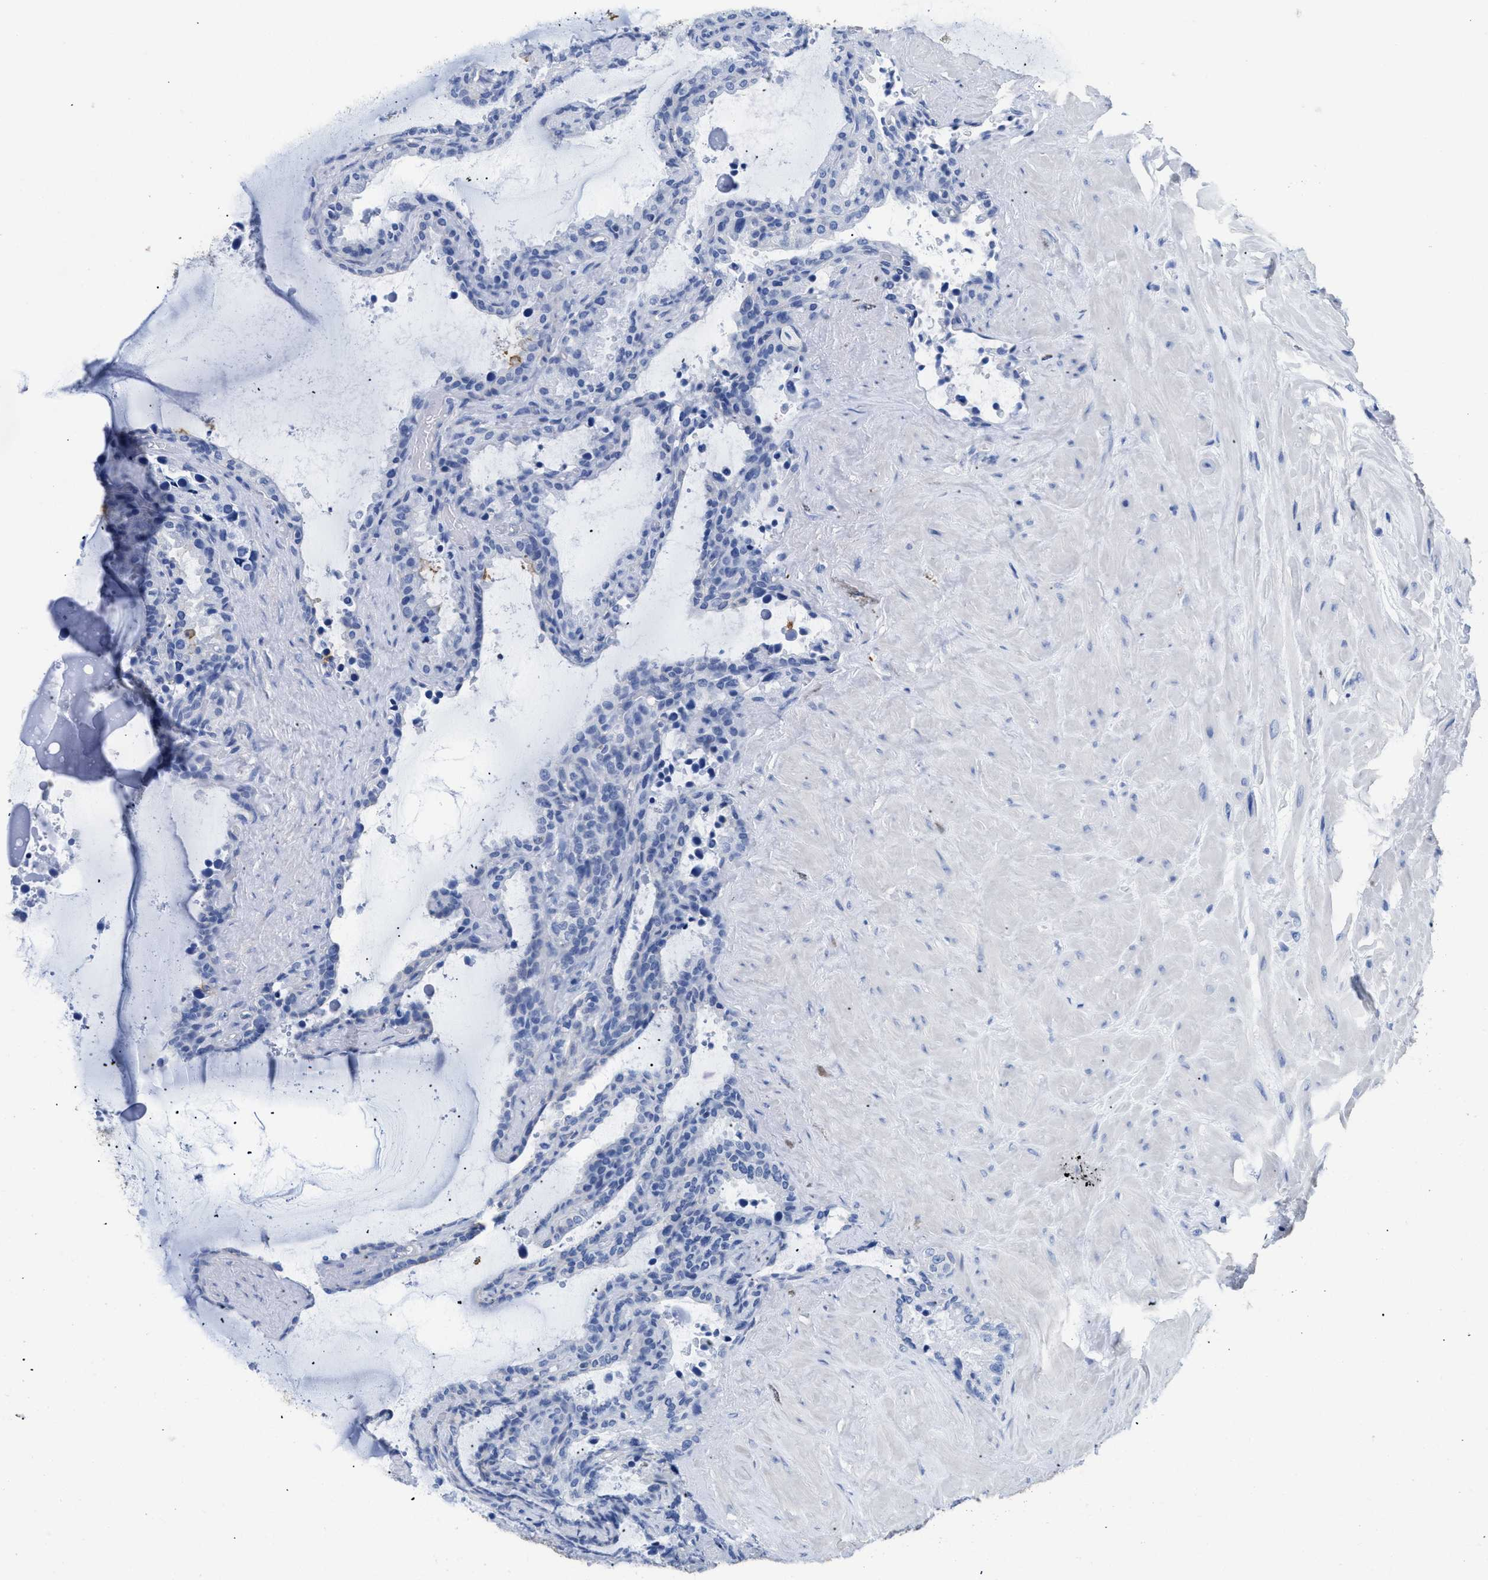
{"staining": {"intensity": "negative", "quantity": "none", "location": "none"}, "tissue": "seminal vesicle", "cell_type": "Glandular cells", "image_type": "normal", "snomed": [{"axis": "morphology", "description": "Normal tissue, NOS"}, {"axis": "topography", "description": "Seminal veicle"}], "caption": "High power microscopy photomicrograph of an immunohistochemistry (IHC) image of normal seminal vesicle, revealing no significant positivity in glandular cells.", "gene": "DLC1", "patient": {"sex": "male", "age": 46}}